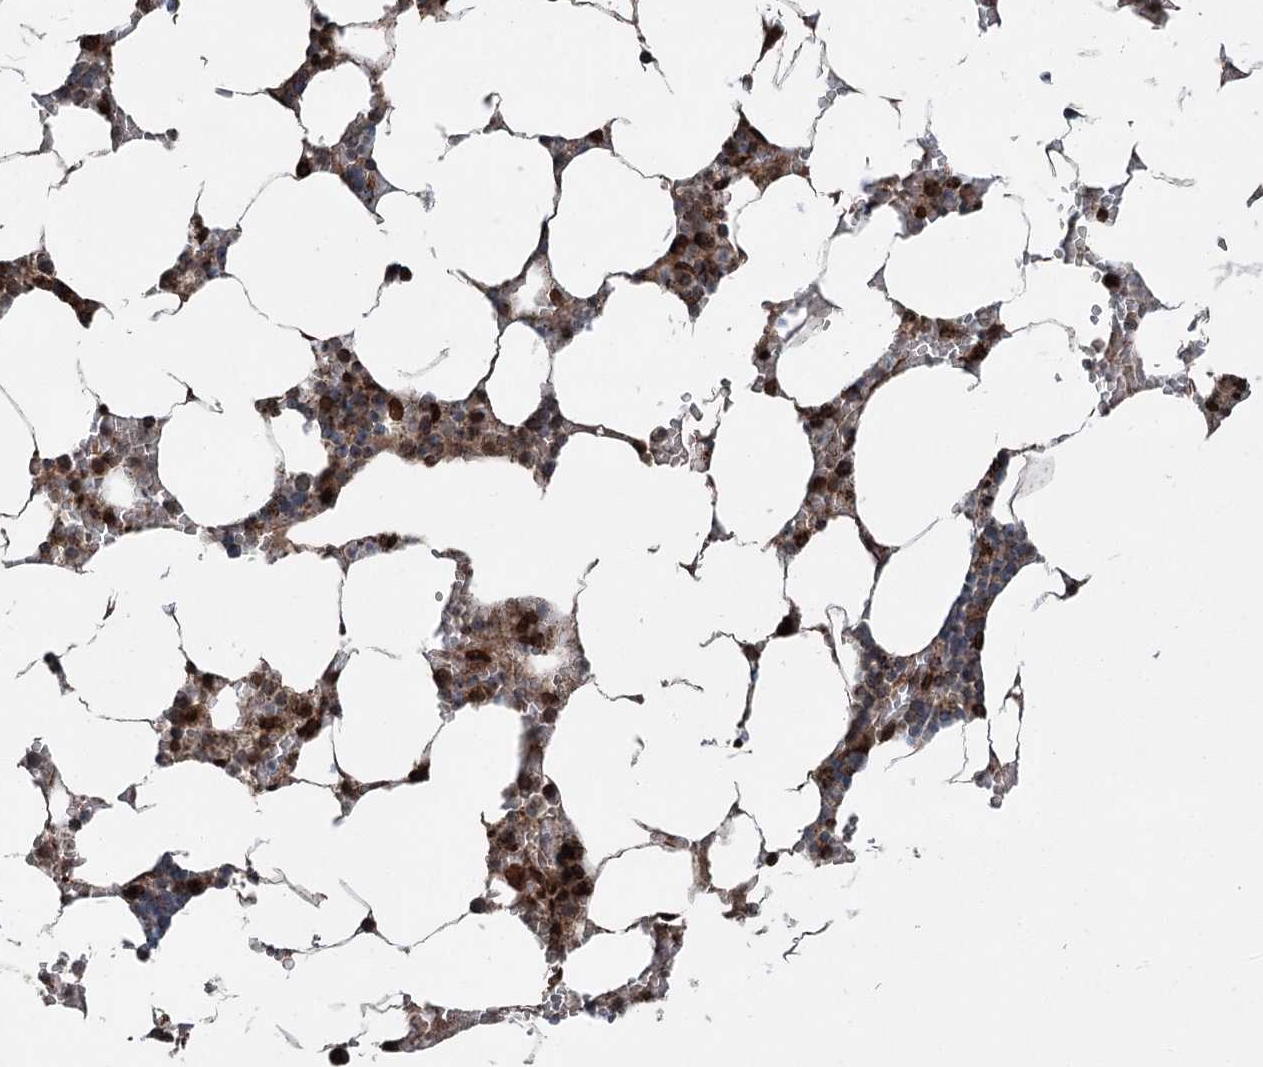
{"staining": {"intensity": "strong", "quantity": "25%-75%", "location": "cytoplasmic/membranous"}, "tissue": "bone marrow", "cell_type": "Hematopoietic cells", "image_type": "normal", "snomed": [{"axis": "morphology", "description": "Normal tissue, NOS"}, {"axis": "topography", "description": "Bone marrow"}], "caption": "Hematopoietic cells display strong cytoplasmic/membranous positivity in approximately 25%-75% of cells in benign bone marrow.", "gene": "BCKDHA", "patient": {"sex": "male", "age": 70}}